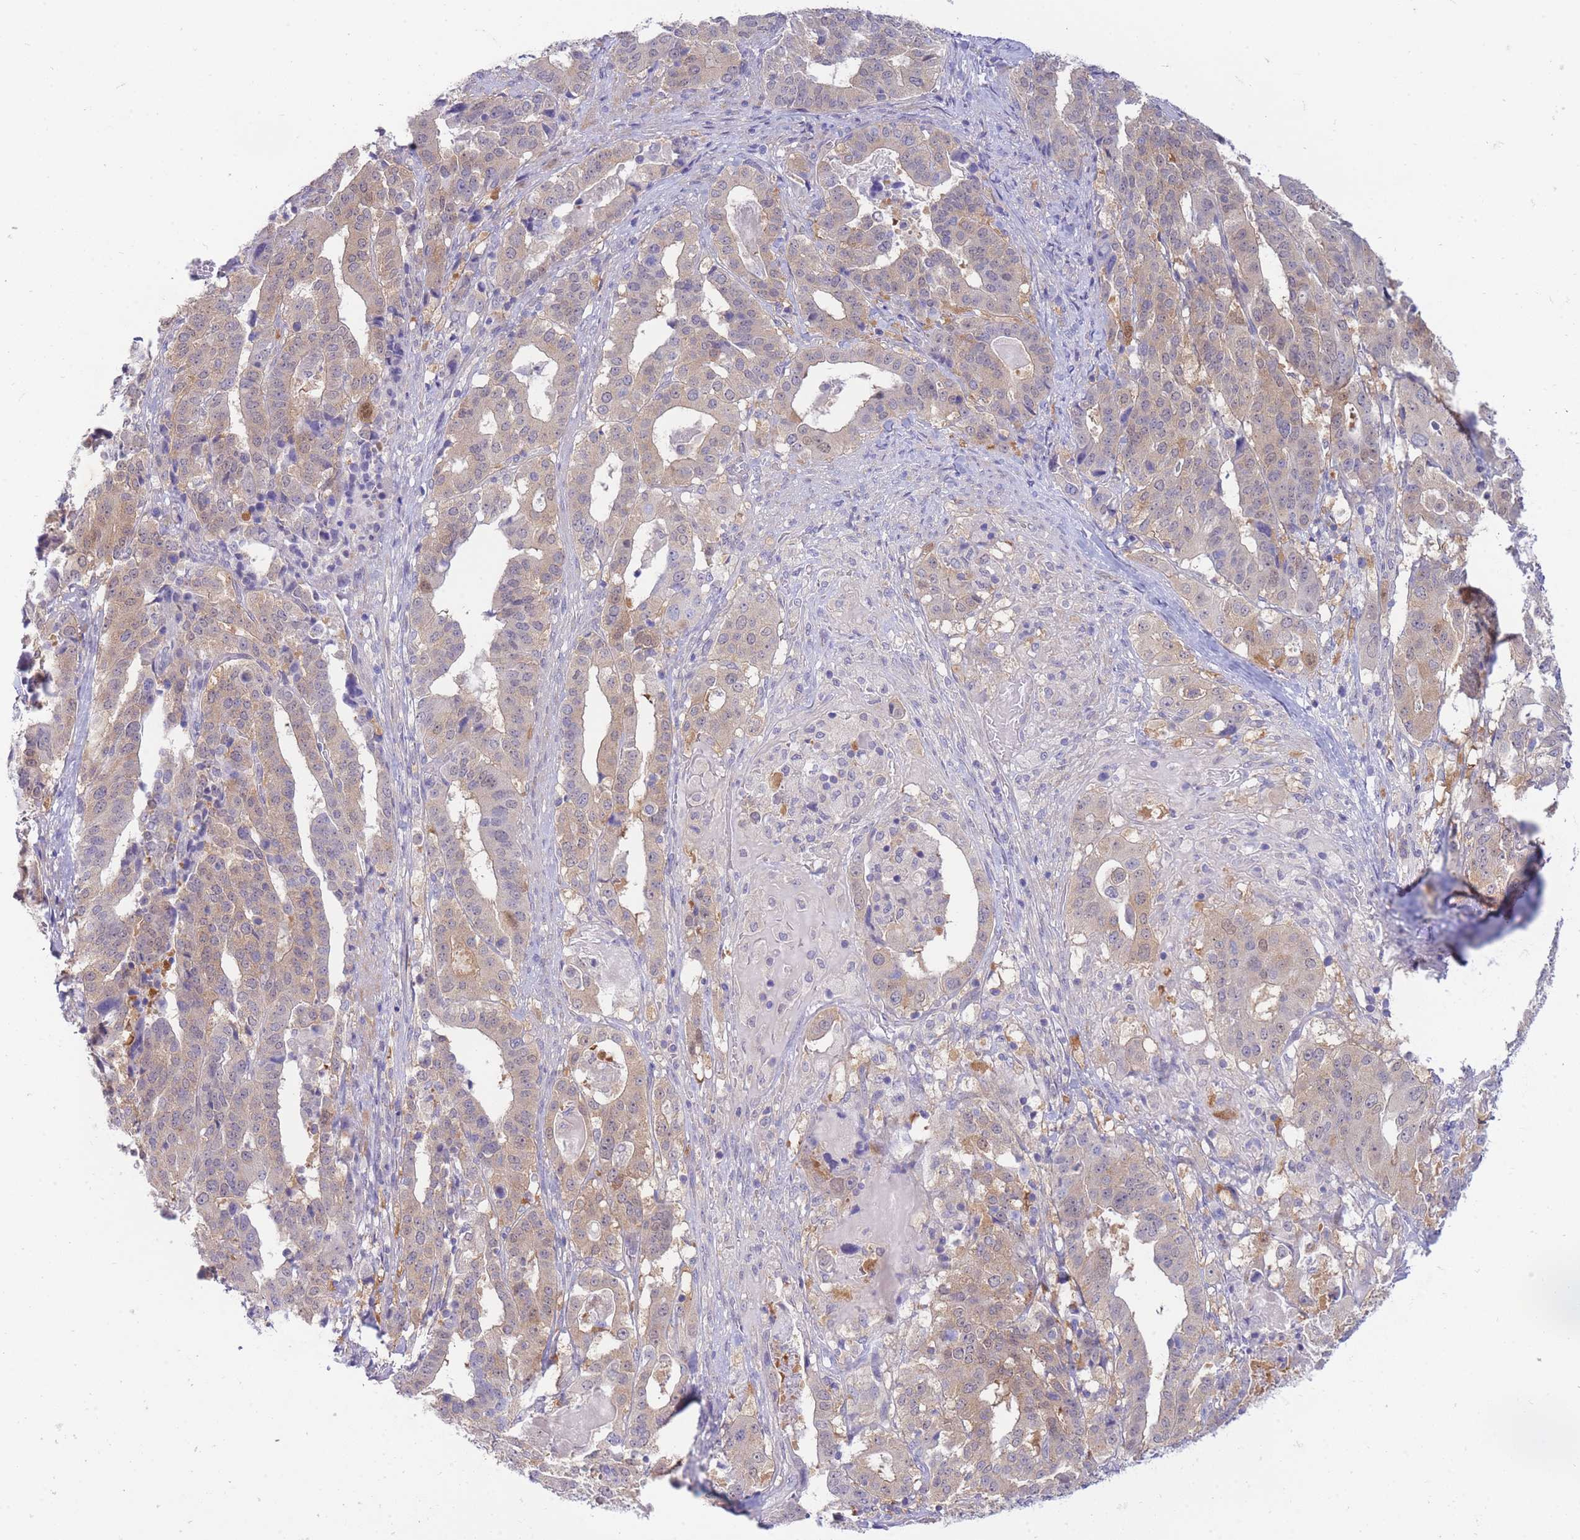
{"staining": {"intensity": "weak", "quantity": "25%-75%", "location": "cytoplasmic/membranous"}, "tissue": "stomach cancer", "cell_type": "Tumor cells", "image_type": "cancer", "snomed": [{"axis": "morphology", "description": "Adenocarcinoma, NOS"}, {"axis": "topography", "description": "Stomach"}], "caption": "This photomicrograph exhibits immunohistochemistry staining of human stomach cancer (adenocarcinoma), with low weak cytoplasmic/membranous staining in approximately 25%-75% of tumor cells.", "gene": "SUGT1", "patient": {"sex": "male", "age": 48}}